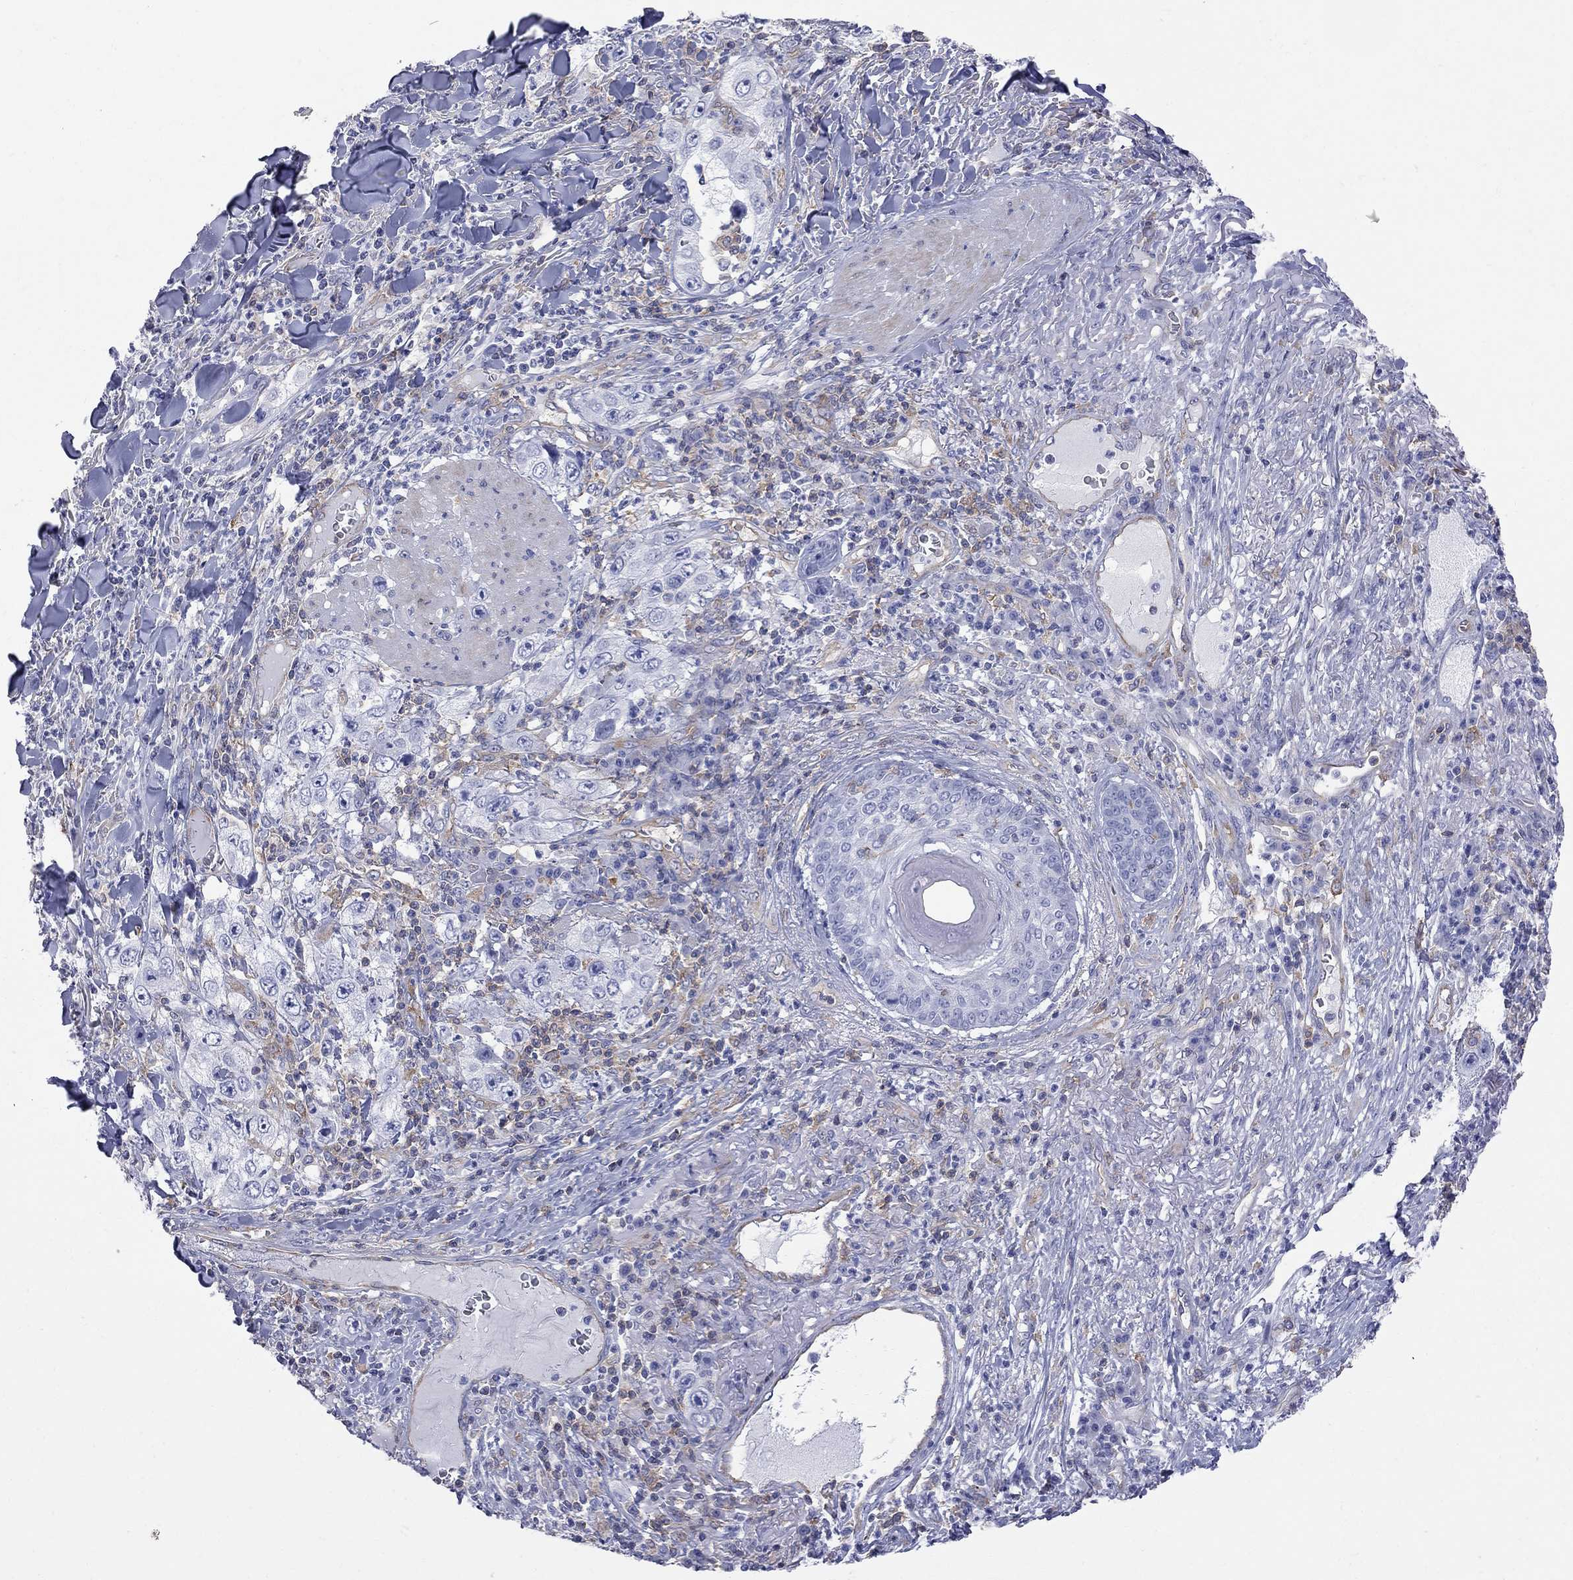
{"staining": {"intensity": "negative", "quantity": "none", "location": "none"}, "tissue": "skin cancer", "cell_type": "Tumor cells", "image_type": "cancer", "snomed": [{"axis": "morphology", "description": "Squamous cell carcinoma, NOS"}, {"axis": "topography", "description": "Skin"}], "caption": "Micrograph shows no significant protein staining in tumor cells of skin squamous cell carcinoma.", "gene": "ABI3", "patient": {"sex": "male", "age": 82}}